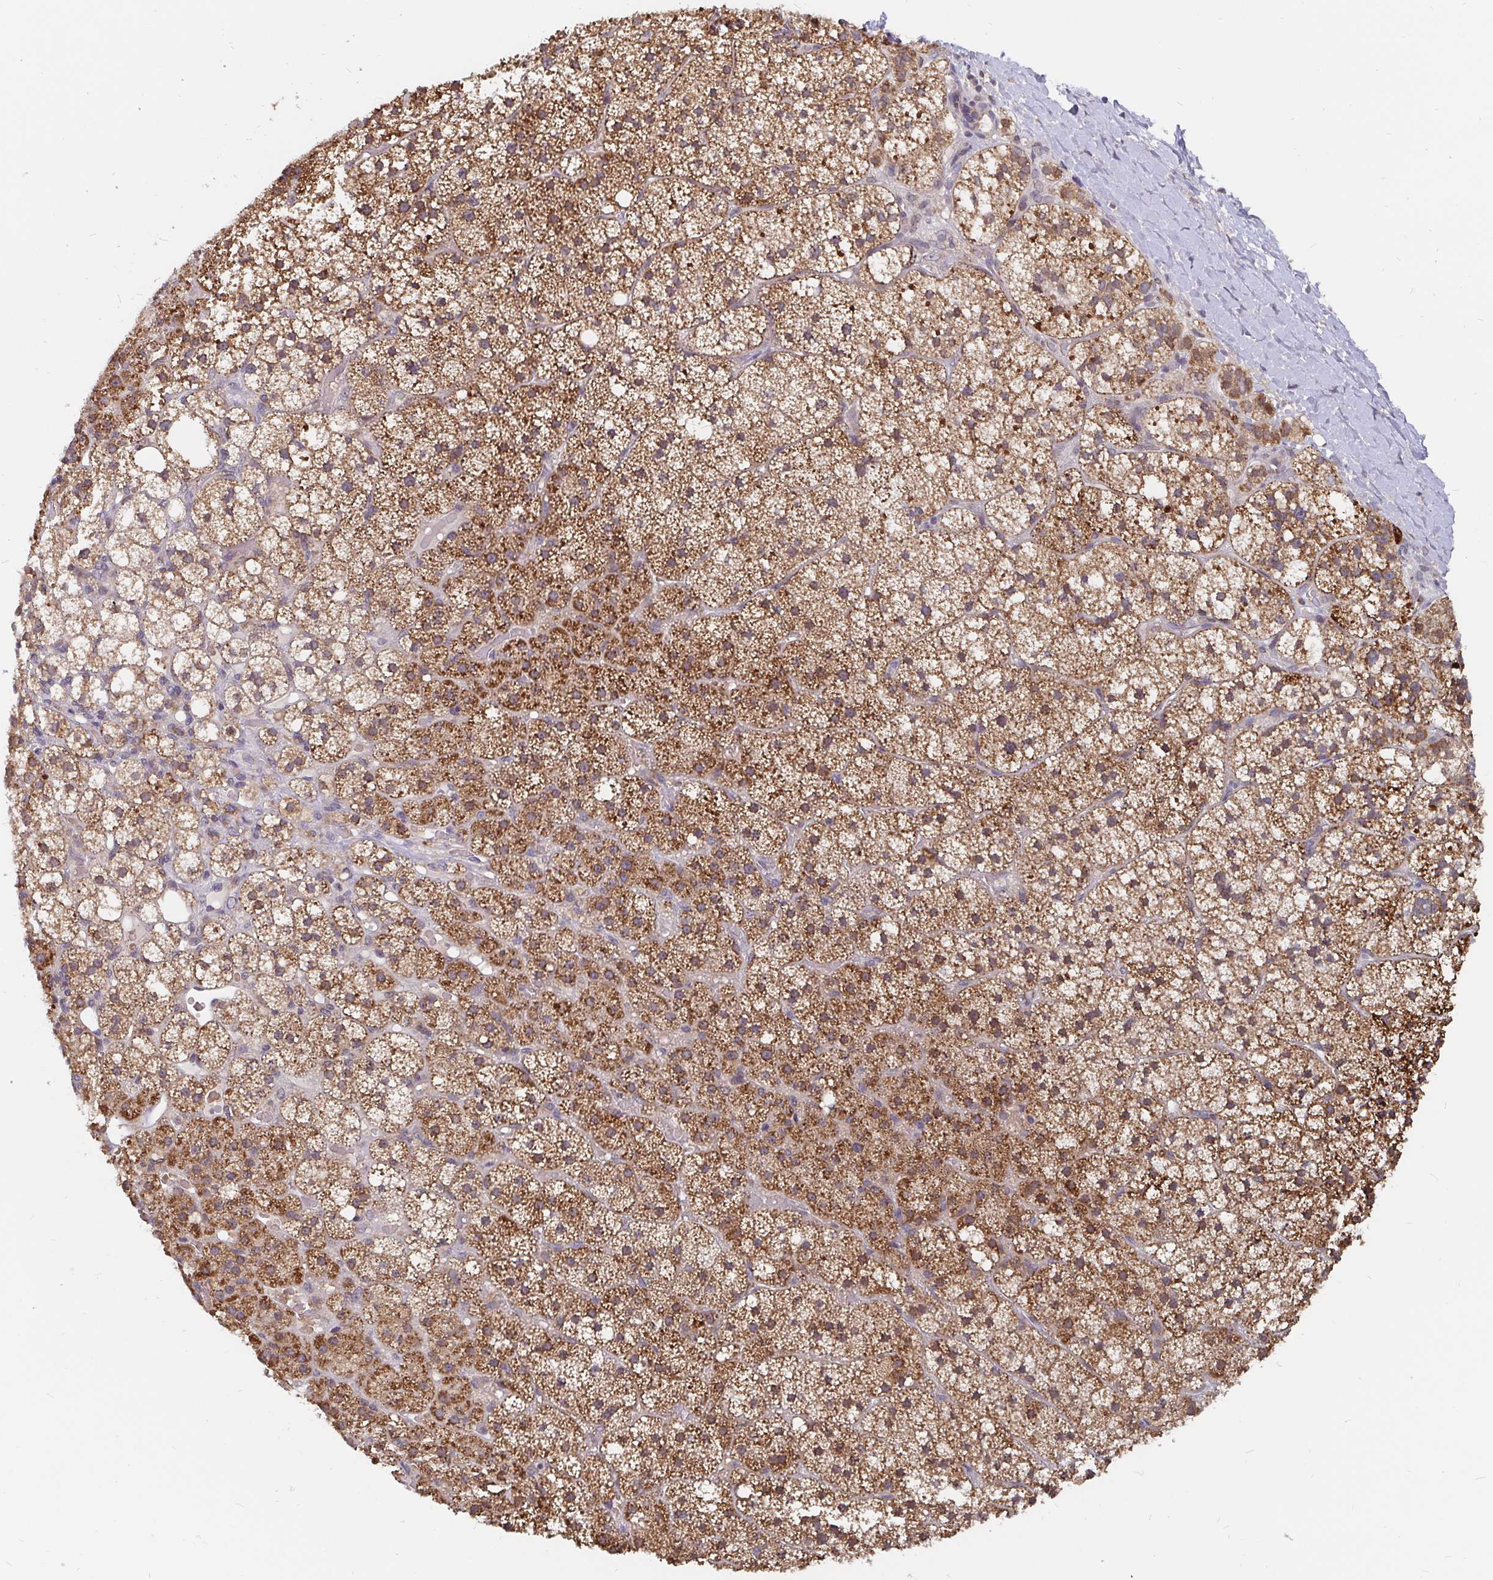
{"staining": {"intensity": "strong", "quantity": ">75%", "location": "cytoplasmic/membranous"}, "tissue": "adrenal gland", "cell_type": "Glandular cells", "image_type": "normal", "snomed": [{"axis": "morphology", "description": "Normal tissue, NOS"}, {"axis": "topography", "description": "Adrenal gland"}], "caption": "A brown stain shows strong cytoplasmic/membranous expression of a protein in glandular cells of normal human adrenal gland. (DAB (3,3'-diaminobenzidine) IHC with brightfield microscopy, high magnification).", "gene": "PDF", "patient": {"sex": "male", "age": 53}}